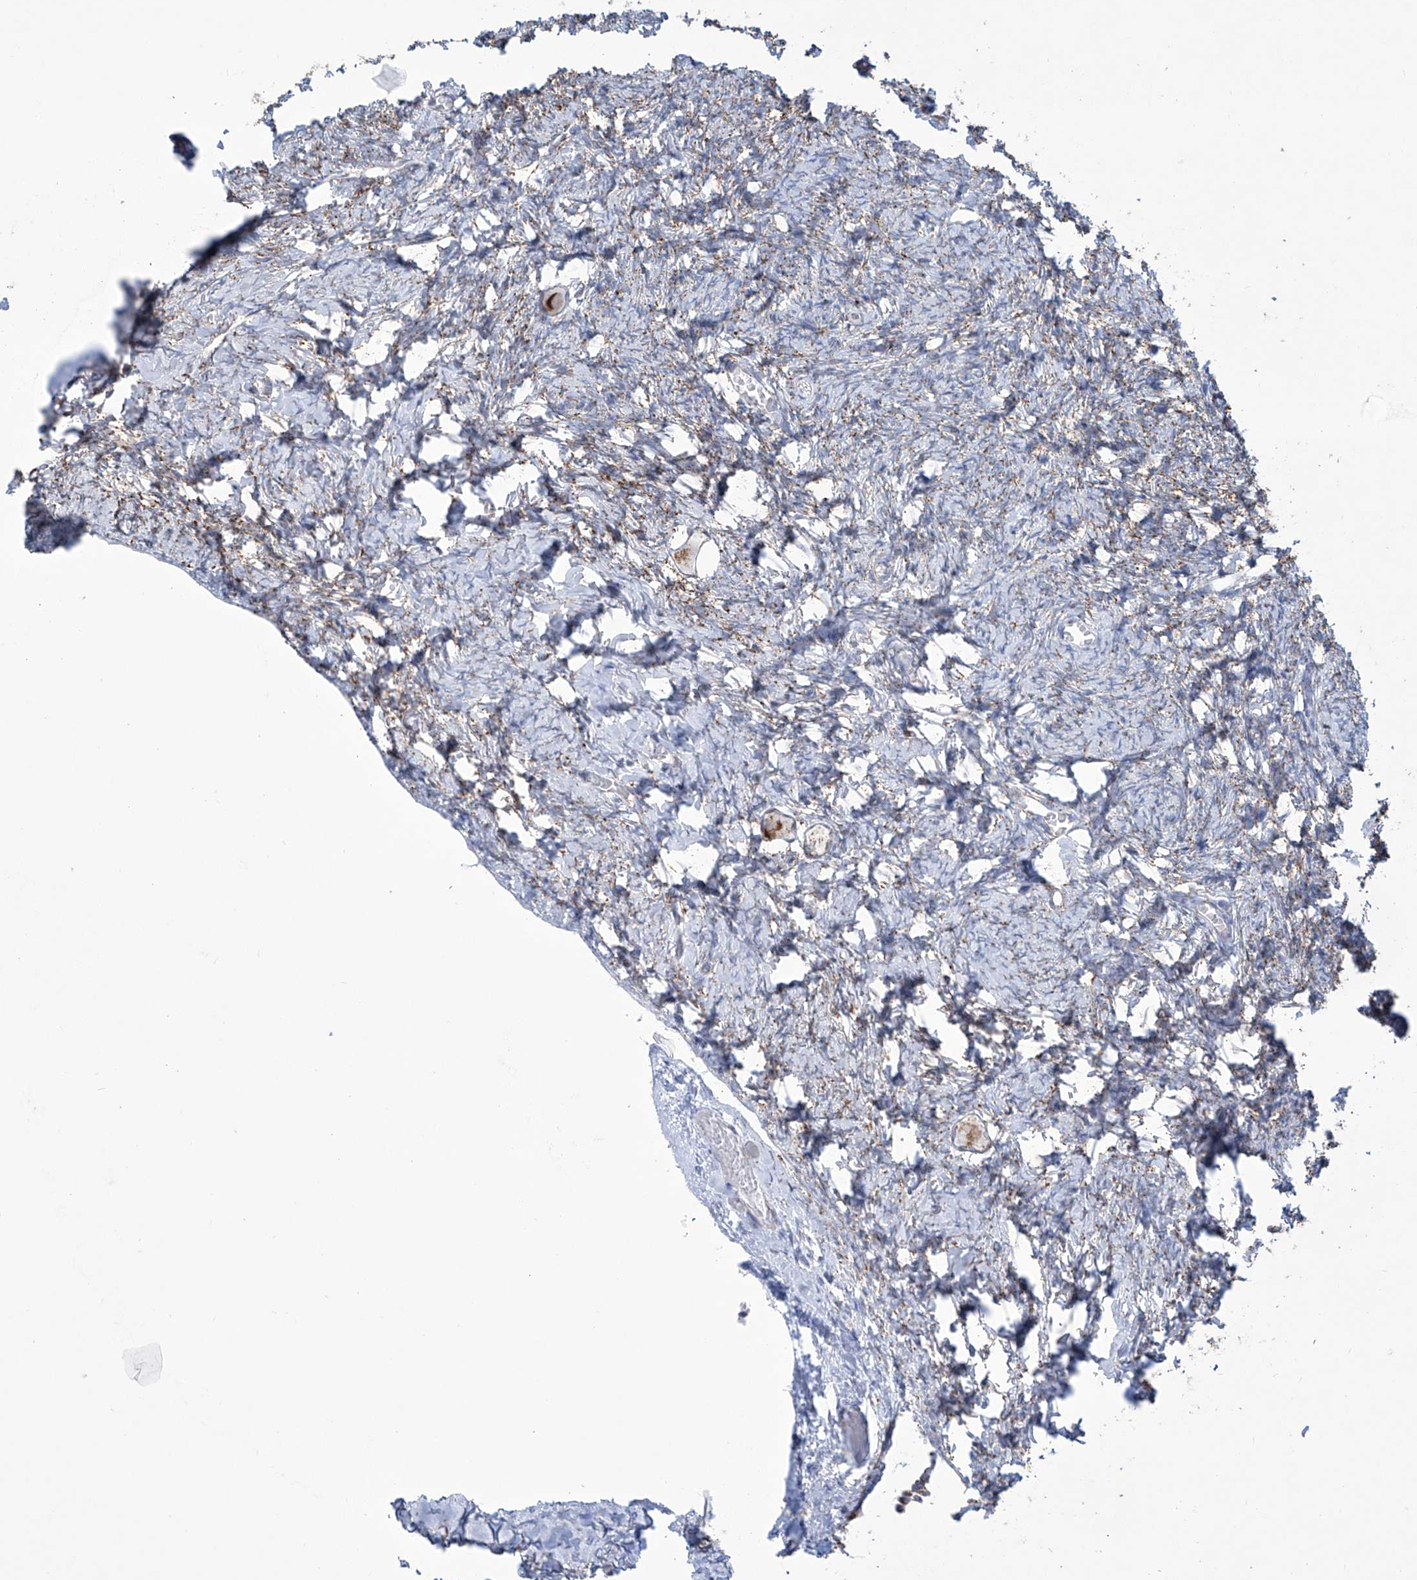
{"staining": {"intensity": "strong", "quantity": "25%-75%", "location": "cytoplasmic/membranous"}, "tissue": "ovary", "cell_type": "Follicle cells", "image_type": "normal", "snomed": [{"axis": "morphology", "description": "Normal tissue, NOS"}, {"axis": "topography", "description": "Ovary"}], "caption": "This image displays immunohistochemistry (IHC) staining of unremarkable human ovary, with high strong cytoplasmic/membranous expression in about 25%-75% of follicle cells.", "gene": "ALDH6A1", "patient": {"sex": "female", "age": 27}}